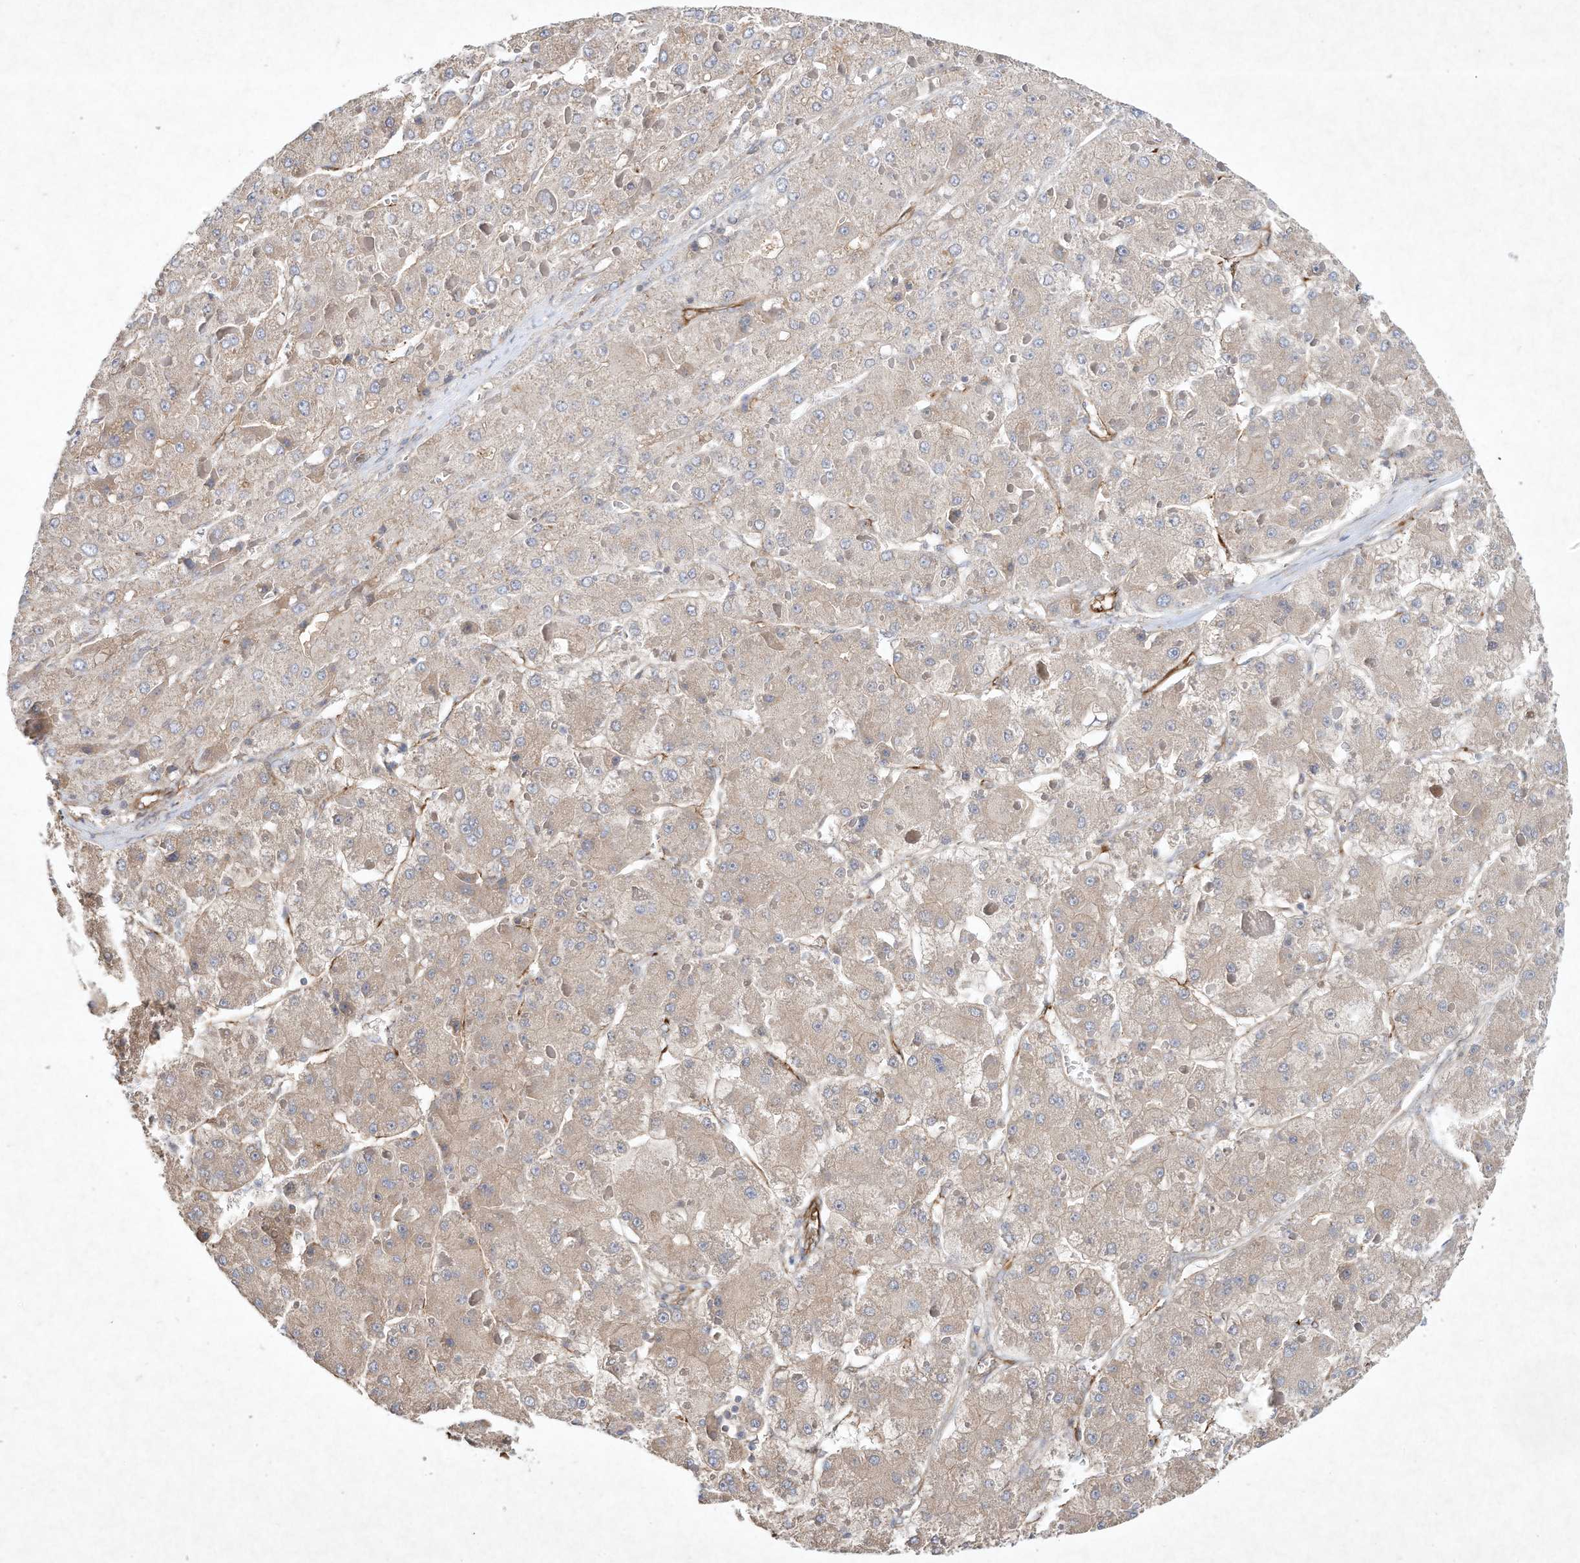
{"staining": {"intensity": "negative", "quantity": "none", "location": "none"}, "tissue": "liver cancer", "cell_type": "Tumor cells", "image_type": "cancer", "snomed": [{"axis": "morphology", "description": "Carcinoma, Hepatocellular, NOS"}, {"axis": "topography", "description": "Liver"}], "caption": "IHC of liver cancer (hepatocellular carcinoma) exhibits no expression in tumor cells.", "gene": "HTR5A", "patient": {"sex": "female", "age": 73}}